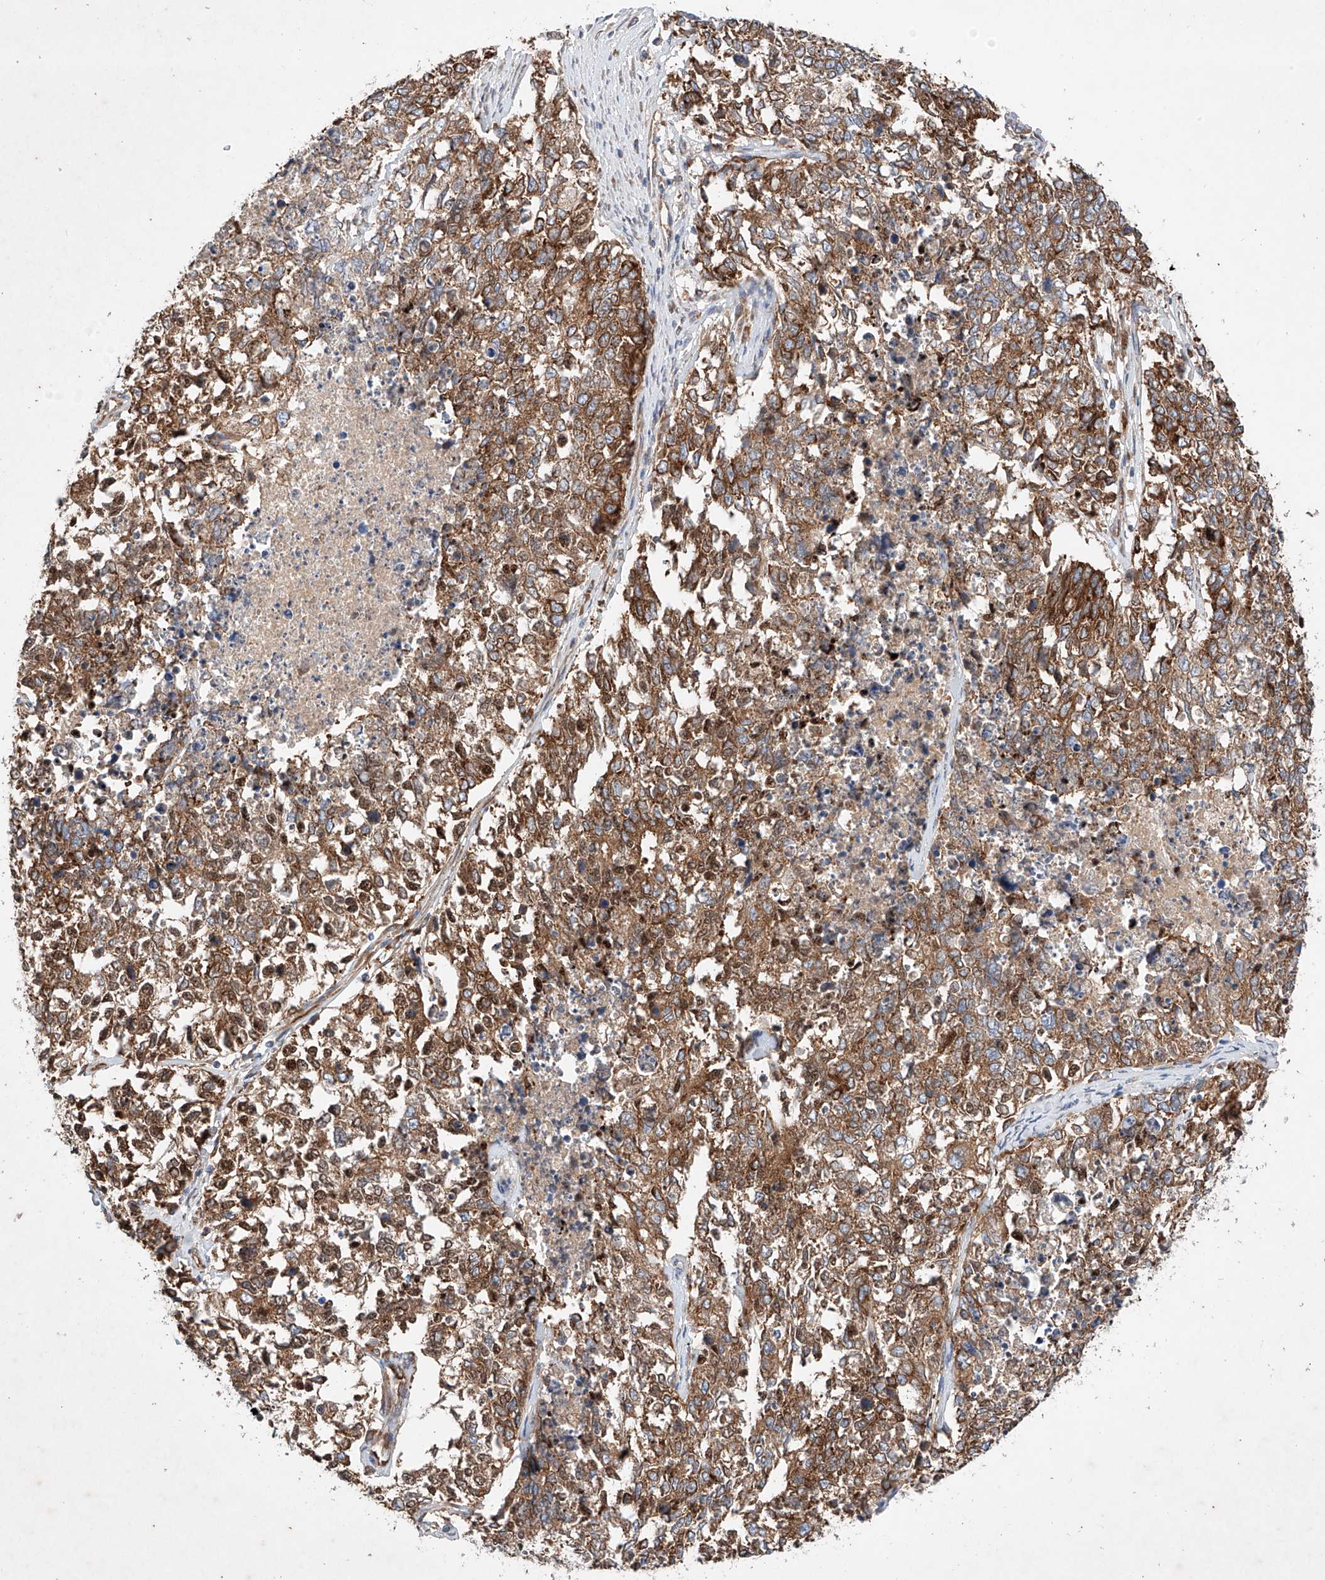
{"staining": {"intensity": "strong", "quantity": ">75%", "location": "cytoplasmic/membranous"}, "tissue": "cervical cancer", "cell_type": "Tumor cells", "image_type": "cancer", "snomed": [{"axis": "morphology", "description": "Squamous cell carcinoma, NOS"}, {"axis": "topography", "description": "Cervix"}], "caption": "Cervical cancer stained for a protein reveals strong cytoplasmic/membranous positivity in tumor cells.", "gene": "FASTK", "patient": {"sex": "female", "age": 63}}